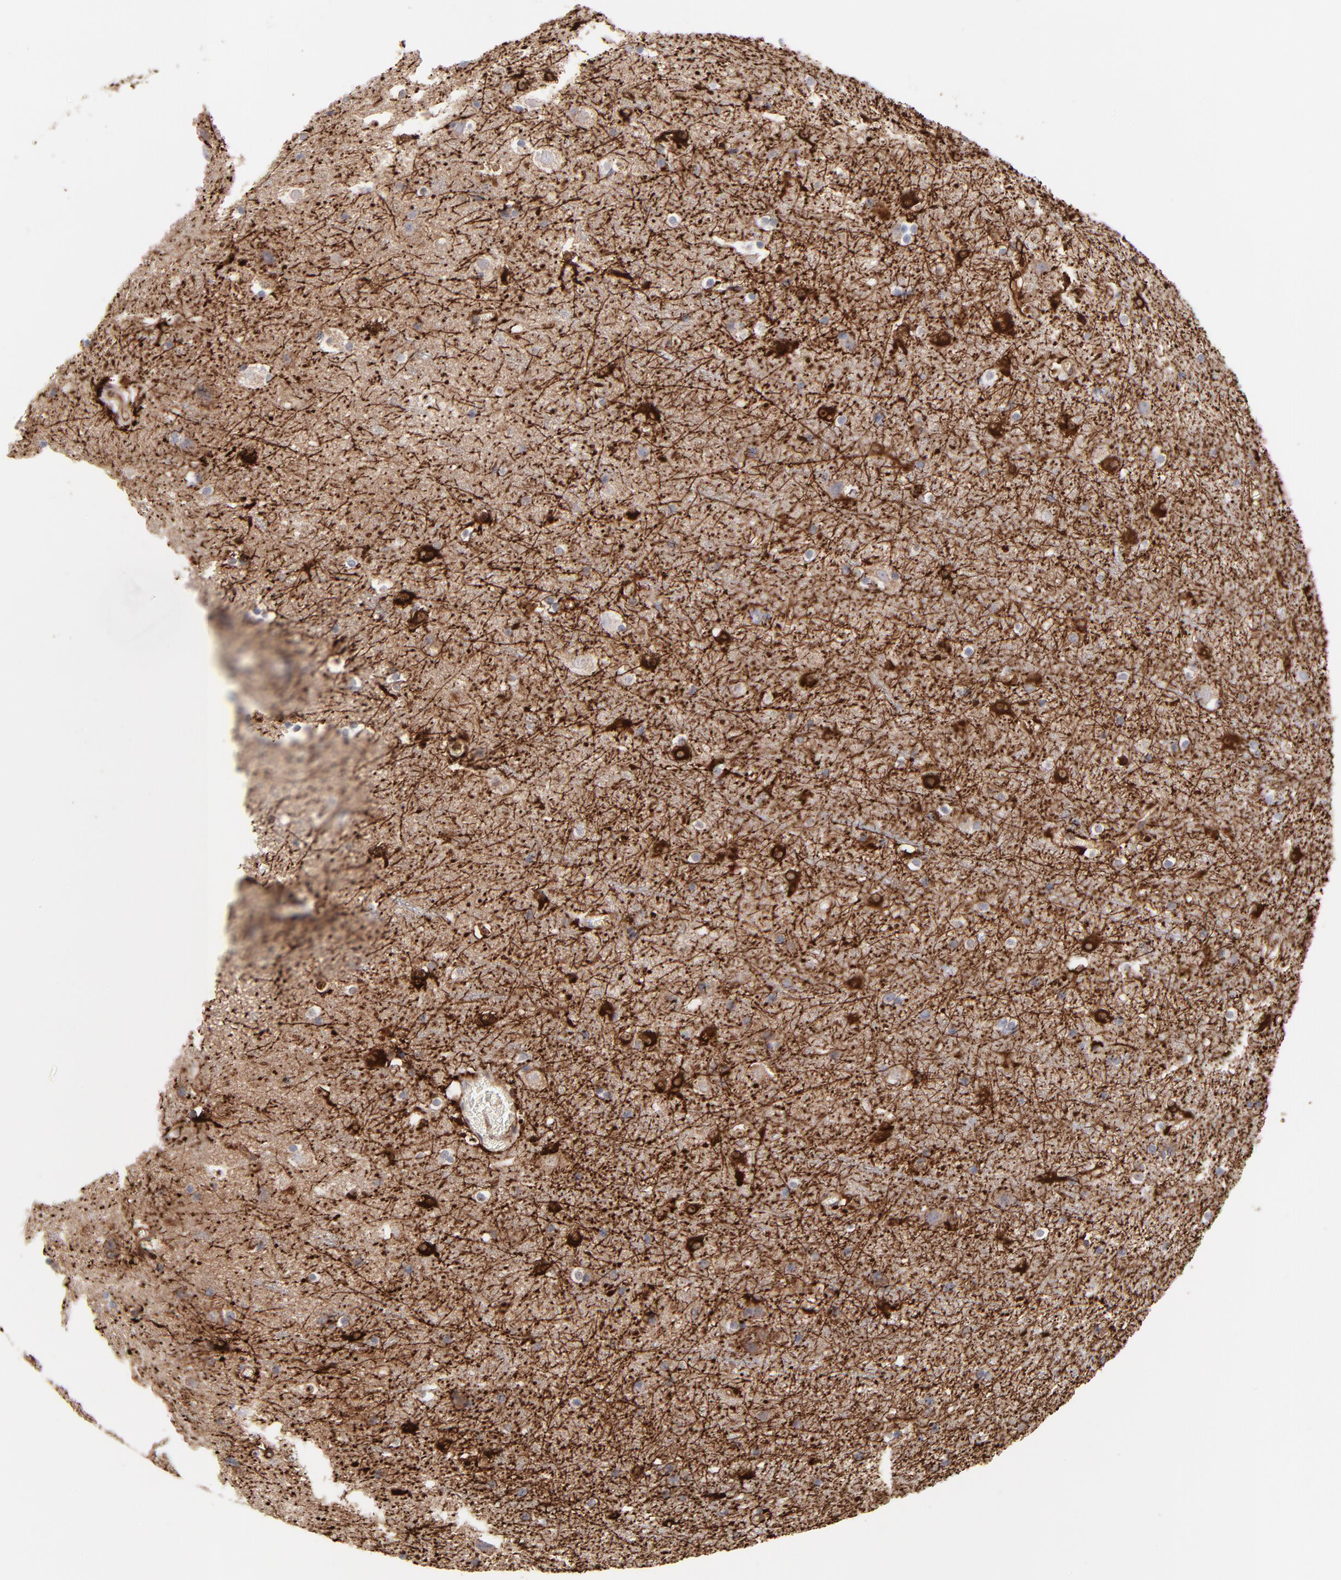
{"staining": {"intensity": "weak", "quantity": "25%-75%", "location": "cytoplasmic/membranous"}, "tissue": "cerebral cortex", "cell_type": "Endothelial cells", "image_type": "normal", "snomed": [{"axis": "morphology", "description": "Normal tissue, NOS"}, {"axis": "topography", "description": "Cerebral cortex"}], "caption": "Endothelial cells show low levels of weak cytoplasmic/membranous expression in approximately 25%-75% of cells in benign human cerebral cortex. Nuclei are stained in blue.", "gene": "PXN", "patient": {"sex": "male", "age": 45}}